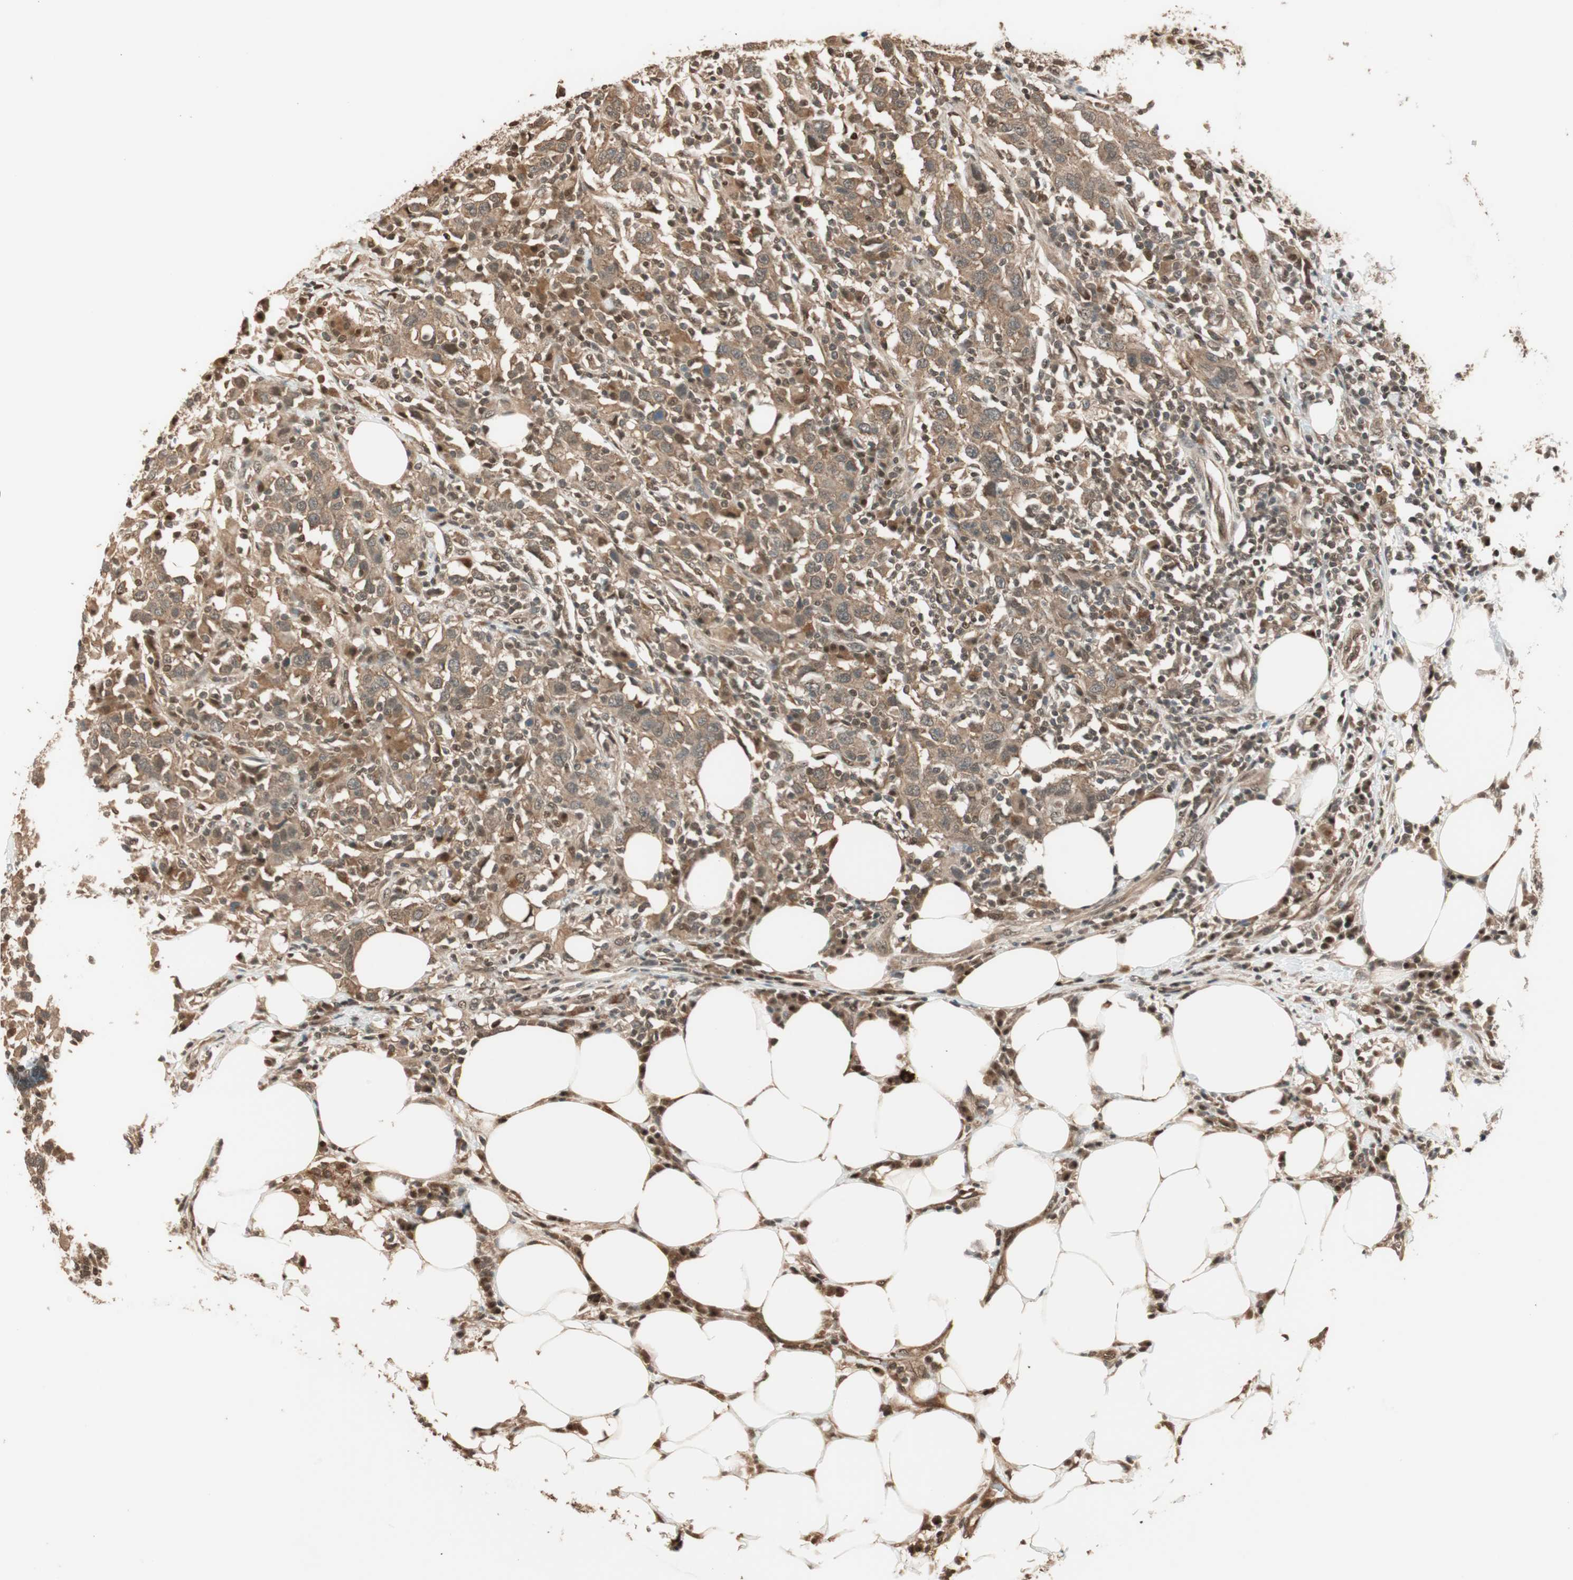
{"staining": {"intensity": "moderate", "quantity": ">75%", "location": "cytoplasmic/membranous"}, "tissue": "urothelial cancer", "cell_type": "Tumor cells", "image_type": "cancer", "snomed": [{"axis": "morphology", "description": "Urothelial carcinoma, High grade"}, {"axis": "topography", "description": "Urinary bladder"}], "caption": "High-grade urothelial carcinoma stained for a protein exhibits moderate cytoplasmic/membranous positivity in tumor cells.", "gene": "ZNF443", "patient": {"sex": "male", "age": 61}}